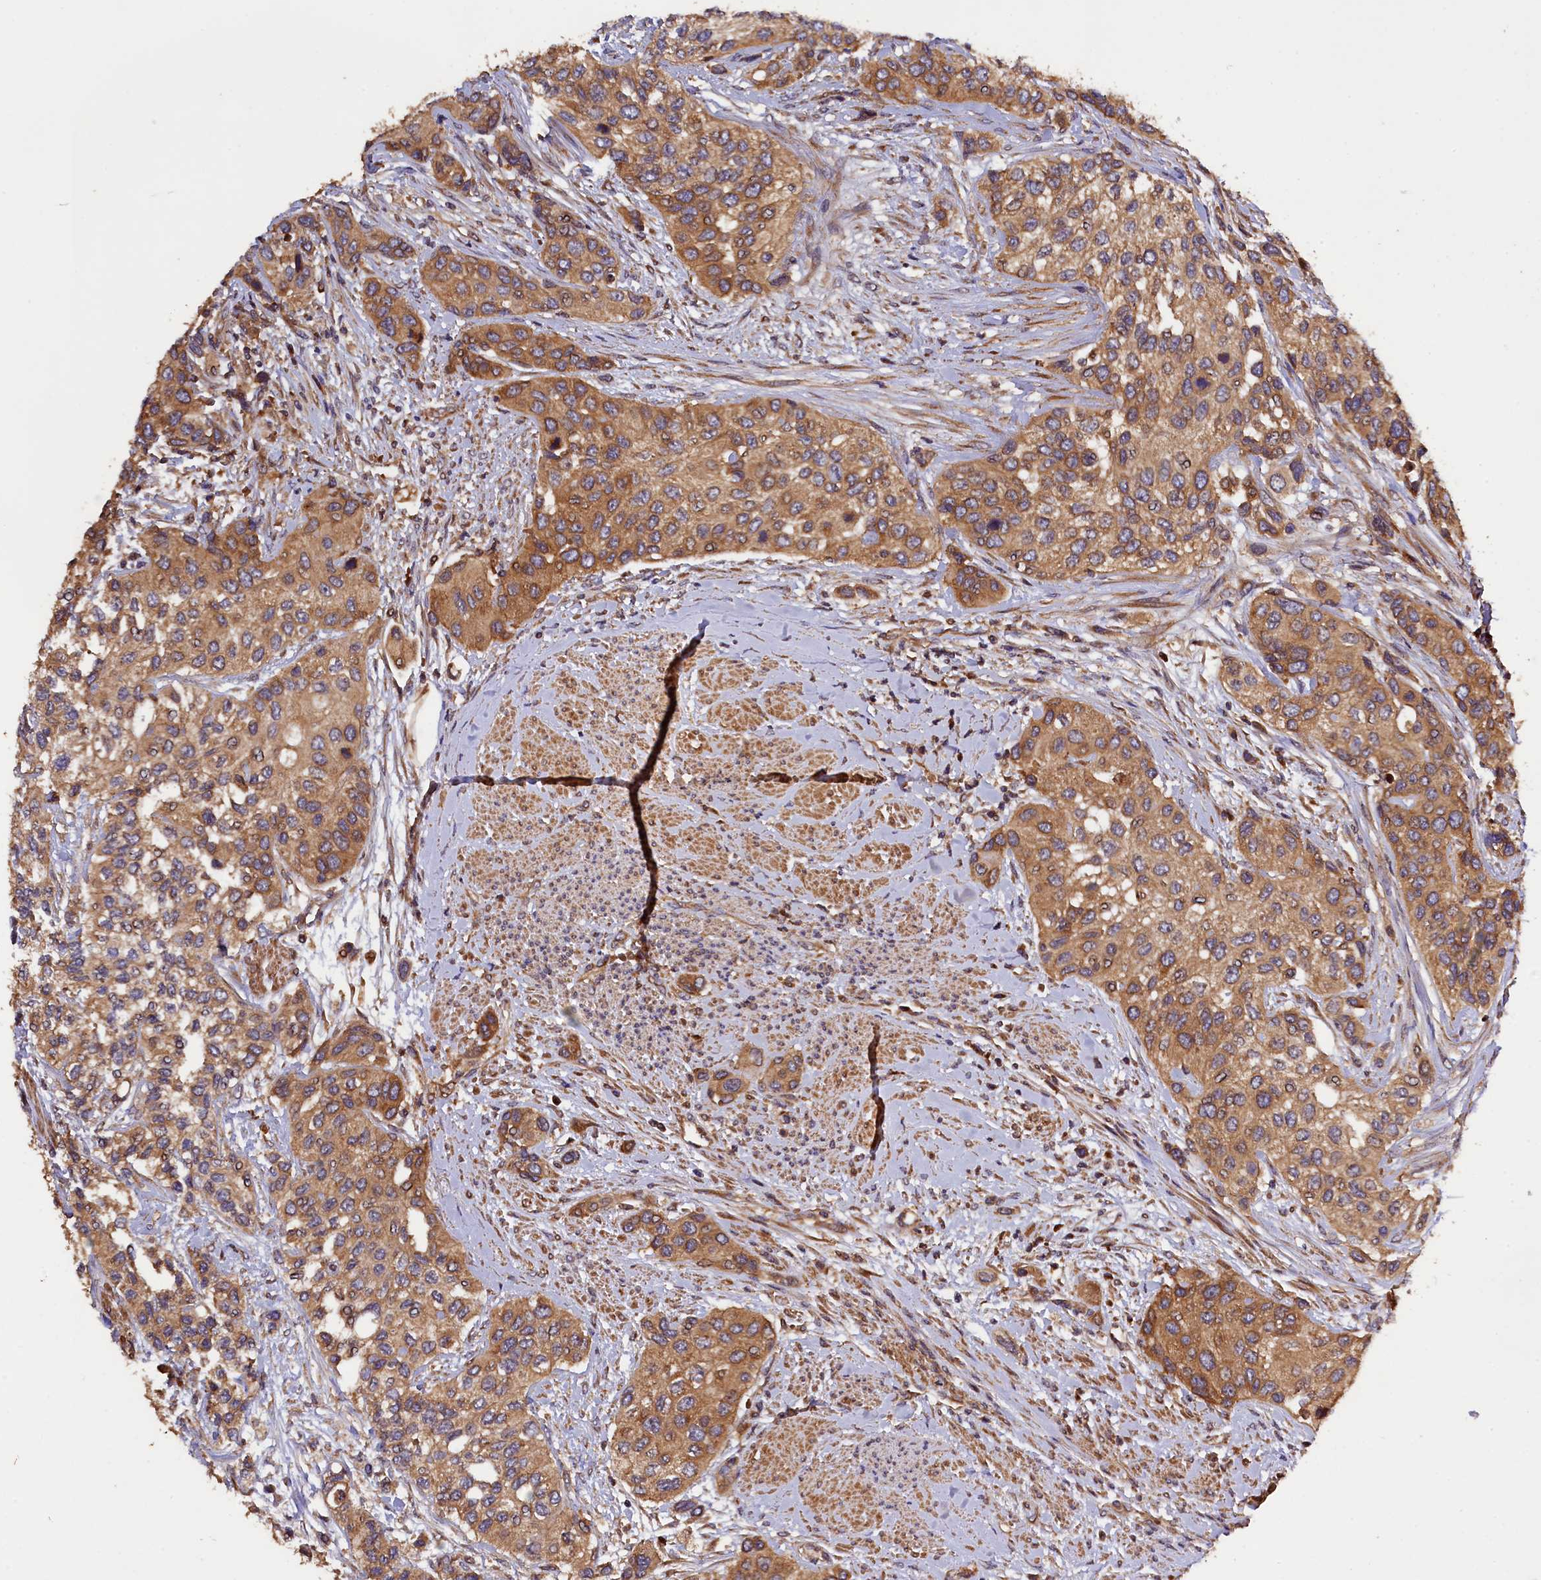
{"staining": {"intensity": "moderate", "quantity": ">75%", "location": "cytoplasmic/membranous"}, "tissue": "urothelial cancer", "cell_type": "Tumor cells", "image_type": "cancer", "snomed": [{"axis": "morphology", "description": "Normal tissue, NOS"}, {"axis": "morphology", "description": "Urothelial carcinoma, High grade"}, {"axis": "topography", "description": "Vascular tissue"}, {"axis": "topography", "description": "Urinary bladder"}], "caption": "Urothelial cancer stained for a protein (brown) exhibits moderate cytoplasmic/membranous positive staining in about >75% of tumor cells.", "gene": "KLC2", "patient": {"sex": "female", "age": 56}}